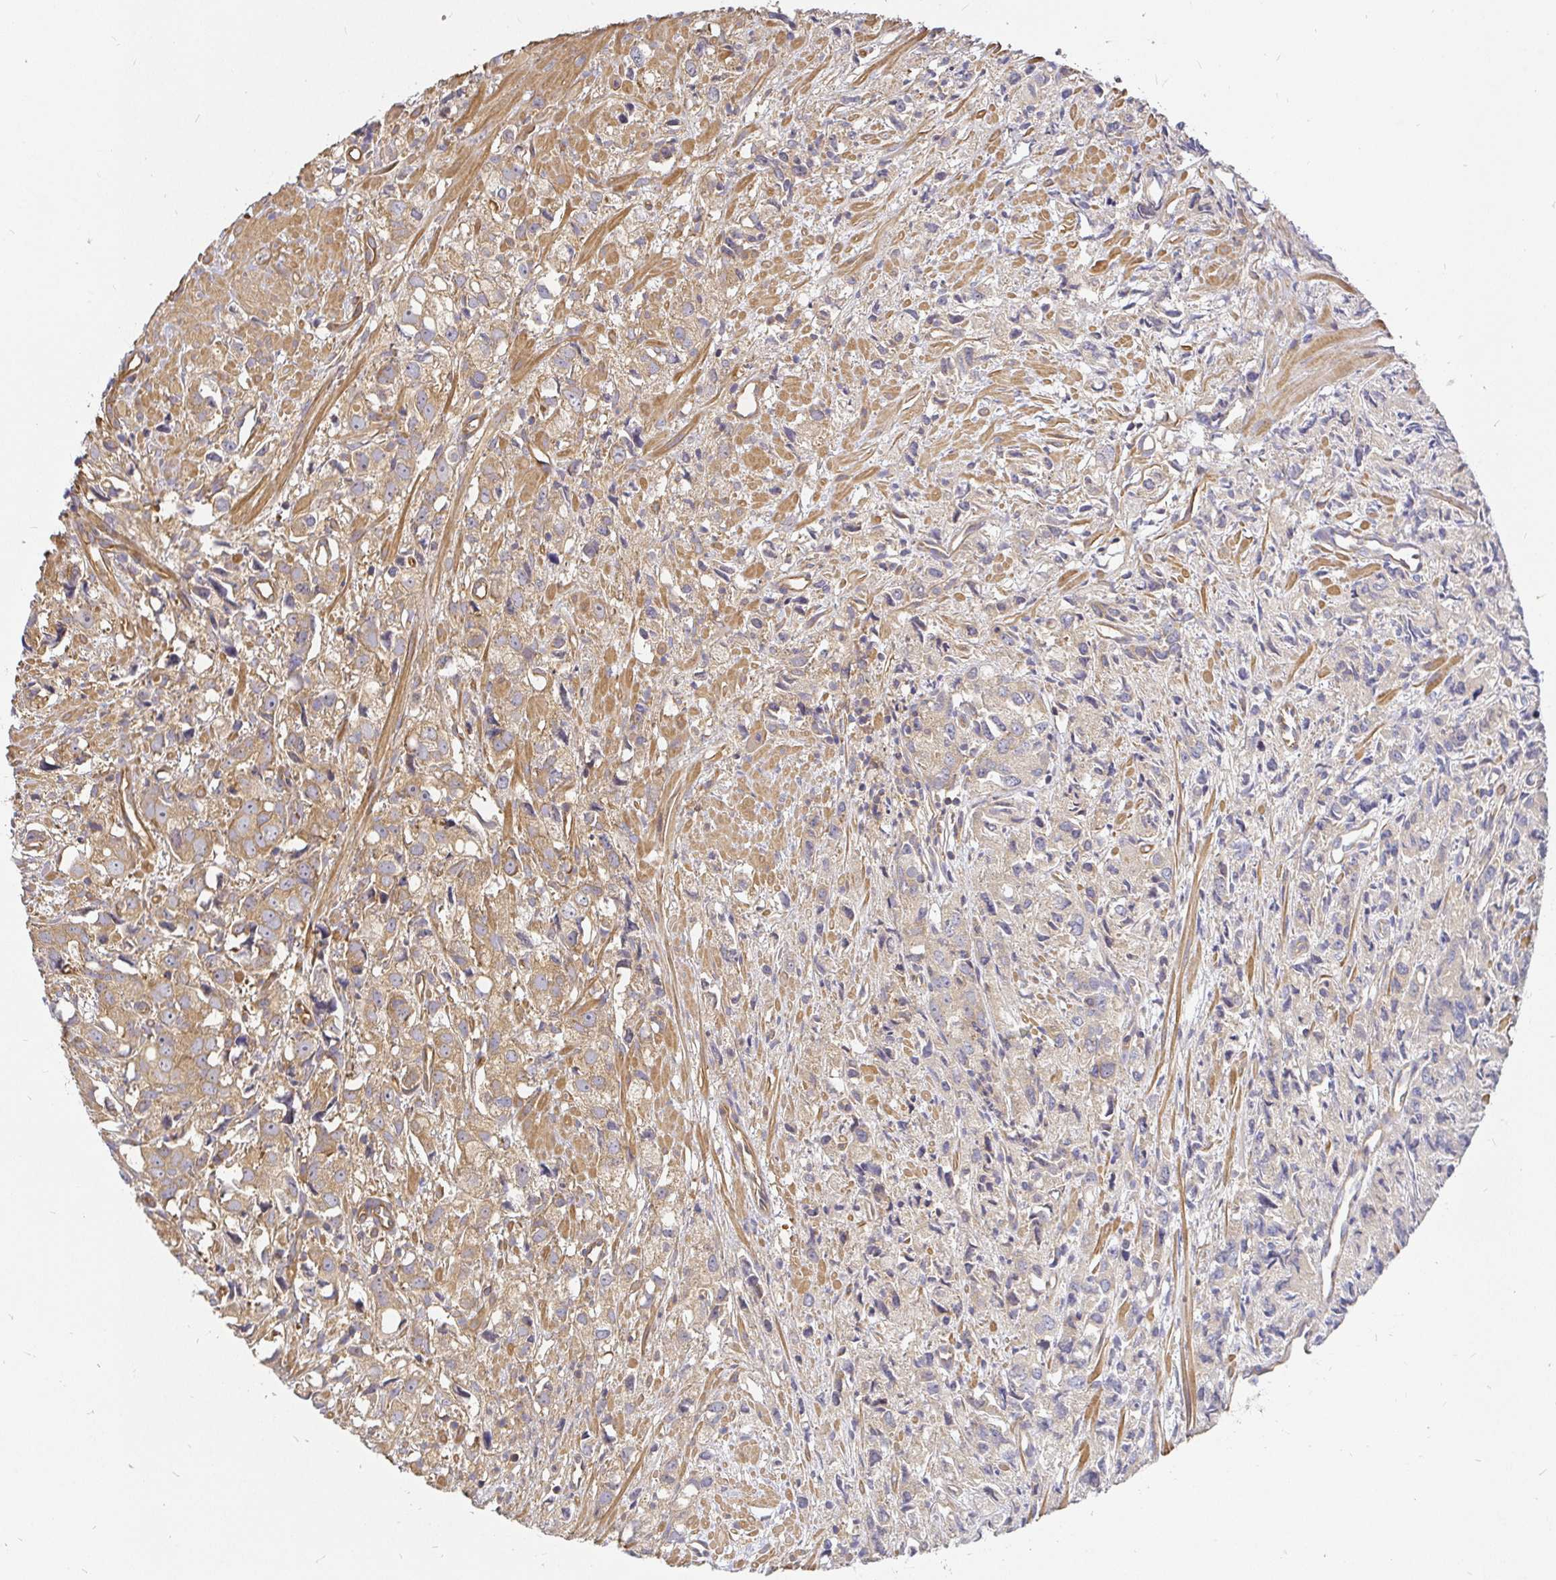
{"staining": {"intensity": "moderate", "quantity": ">75%", "location": "cytoplasmic/membranous"}, "tissue": "prostate cancer", "cell_type": "Tumor cells", "image_type": "cancer", "snomed": [{"axis": "morphology", "description": "Adenocarcinoma, High grade"}, {"axis": "topography", "description": "Prostate"}], "caption": "Prostate cancer tissue reveals moderate cytoplasmic/membranous staining in about >75% of tumor cells, visualized by immunohistochemistry.", "gene": "KIF5B", "patient": {"sex": "male", "age": 58}}